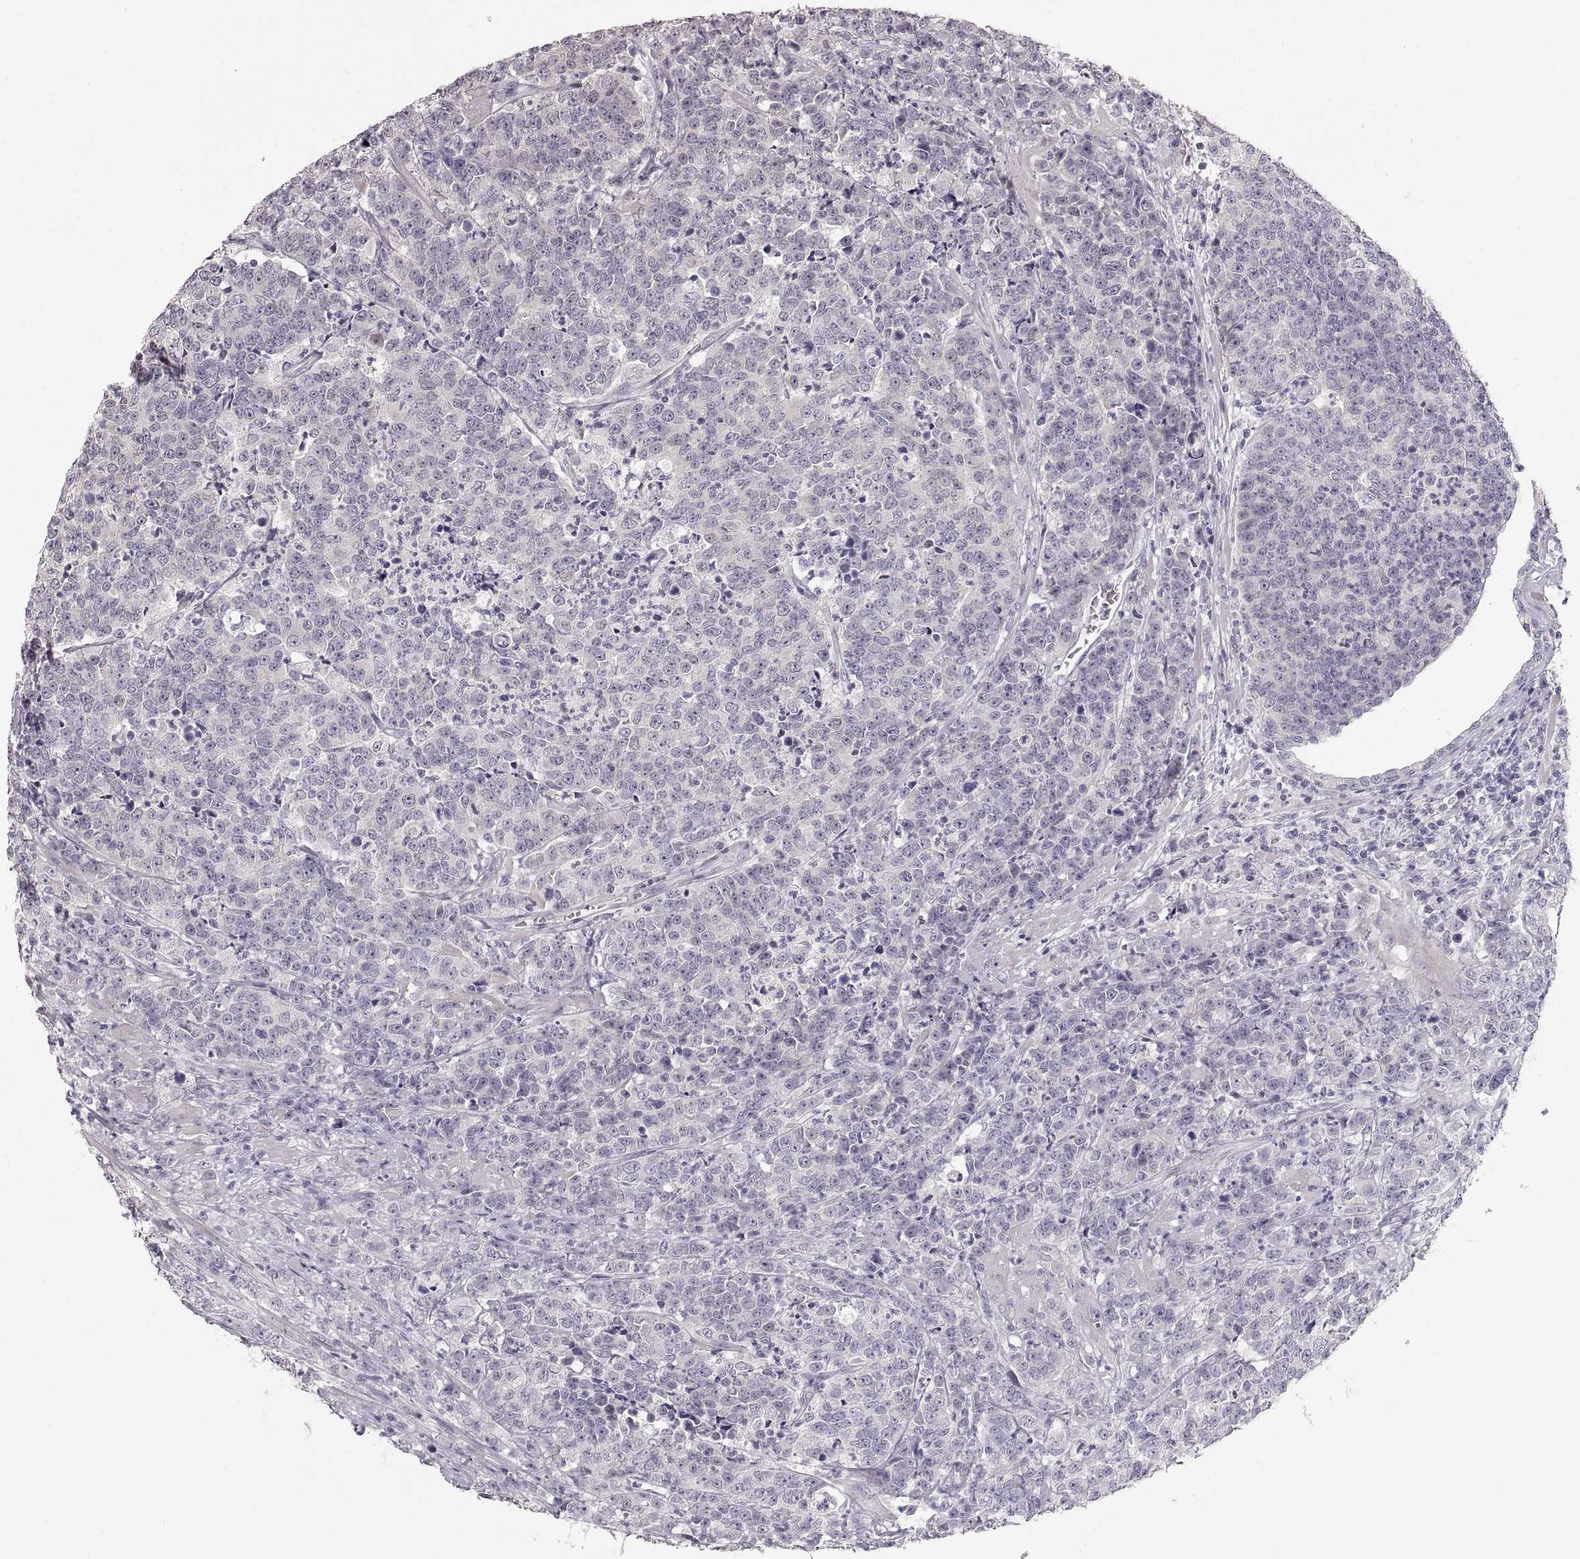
{"staining": {"intensity": "negative", "quantity": "none", "location": "none"}, "tissue": "prostate cancer", "cell_type": "Tumor cells", "image_type": "cancer", "snomed": [{"axis": "morphology", "description": "Adenocarcinoma, NOS"}, {"axis": "topography", "description": "Prostate"}], "caption": "IHC micrograph of adenocarcinoma (prostate) stained for a protein (brown), which reveals no staining in tumor cells. The staining was performed using DAB to visualize the protein expression in brown, while the nuclei were stained in blue with hematoxylin (Magnification: 20x).", "gene": "PCSK2", "patient": {"sex": "male", "age": 67}}